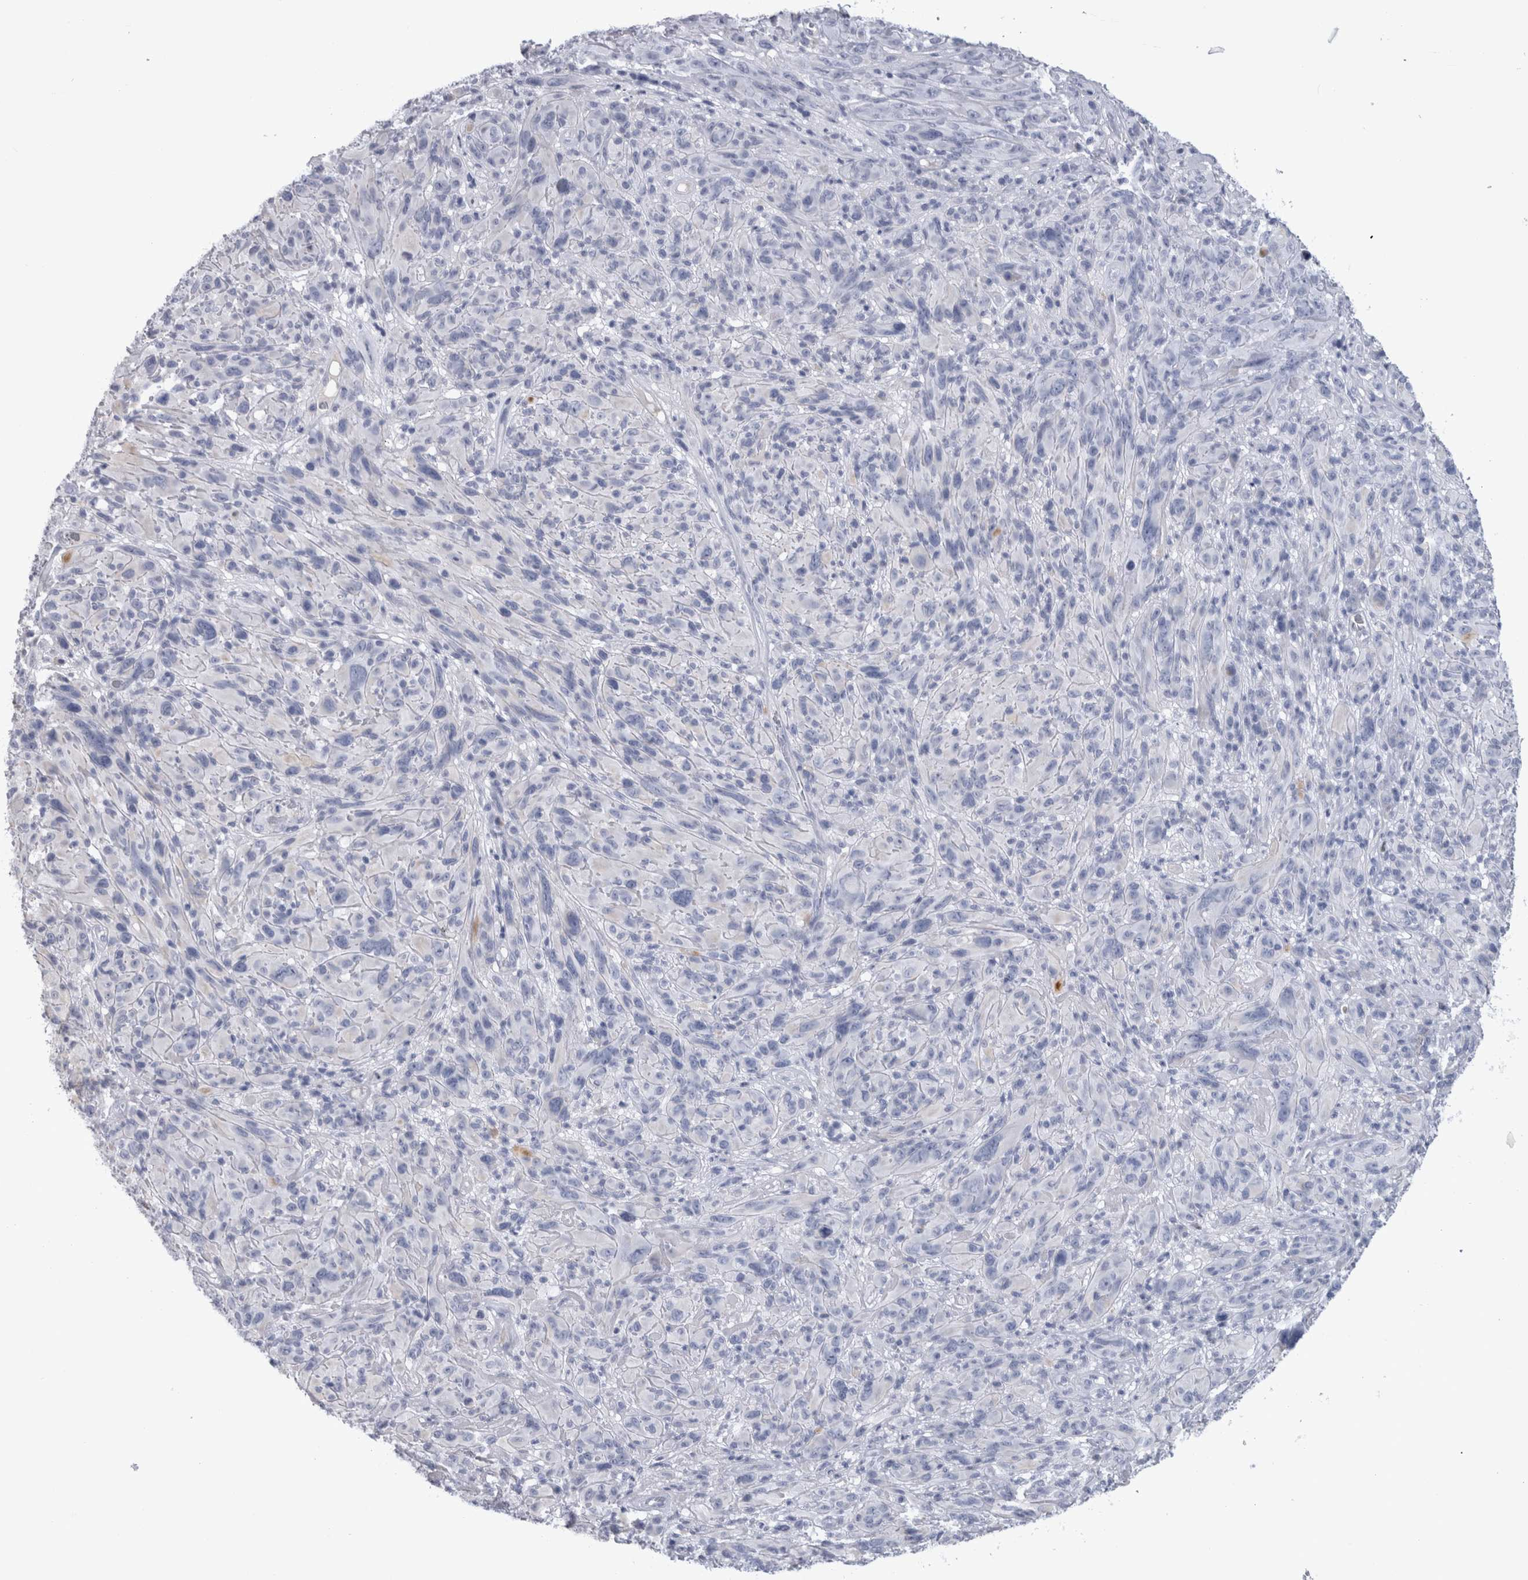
{"staining": {"intensity": "negative", "quantity": "none", "location": "none"}, "tissue": "melanoma", "cell_type": "Tumor cells", "image_type": "cancer", "snomed": [{"axis": "morphology", "description": "Malignant melanoma, NOS"}, {"axis": "topography", "description": "Skin of head"}], "caption": "Protein analysis of malignant melanoma shows no significant expression in tumor cells.", "gene": "PAX5", "patient": {"sex": "male", "age": 96}}